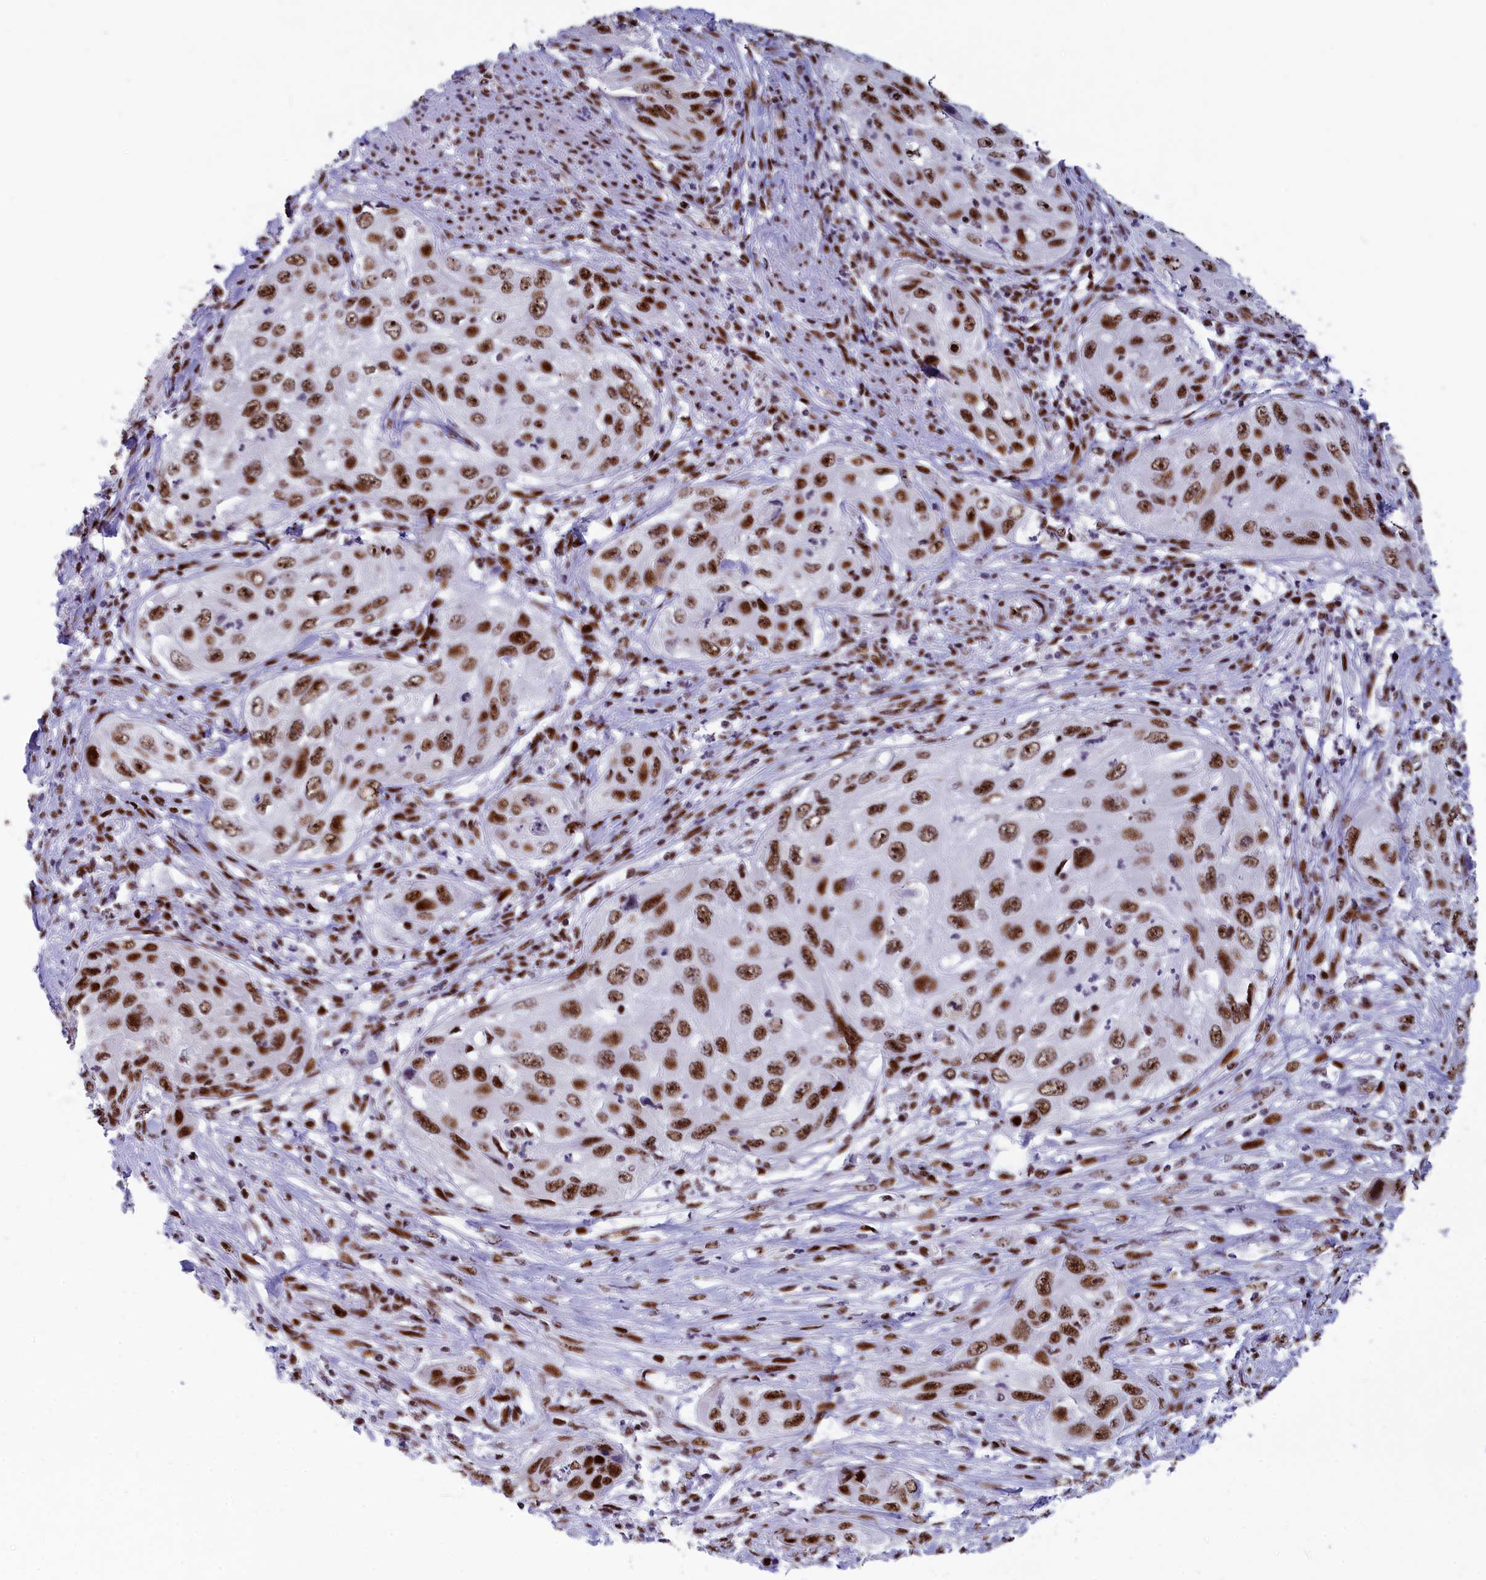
{"staining": {"intensity": "moderate", "quantity": ">75%", "location": "nuclear"}, "tissue": "cervical cancer", "cell_type": "Tumor cells", "image_type": "cancer", "snomed": [{"axis": "morphology", "description": "Squamous cell carcinoma, NOS"}, {"axis": "topography", "description": "Cervix"}], "caption": "High-magnification brightfield microscopy of cervical cancer stained with DAB (brown) and counterstained with hematoxylin (blue). tumor cells exhibit moderate nuclear expression is present in about>75% of cells.", "gene": "NSA2", "patient": {"sex": "female", "age": 42}}